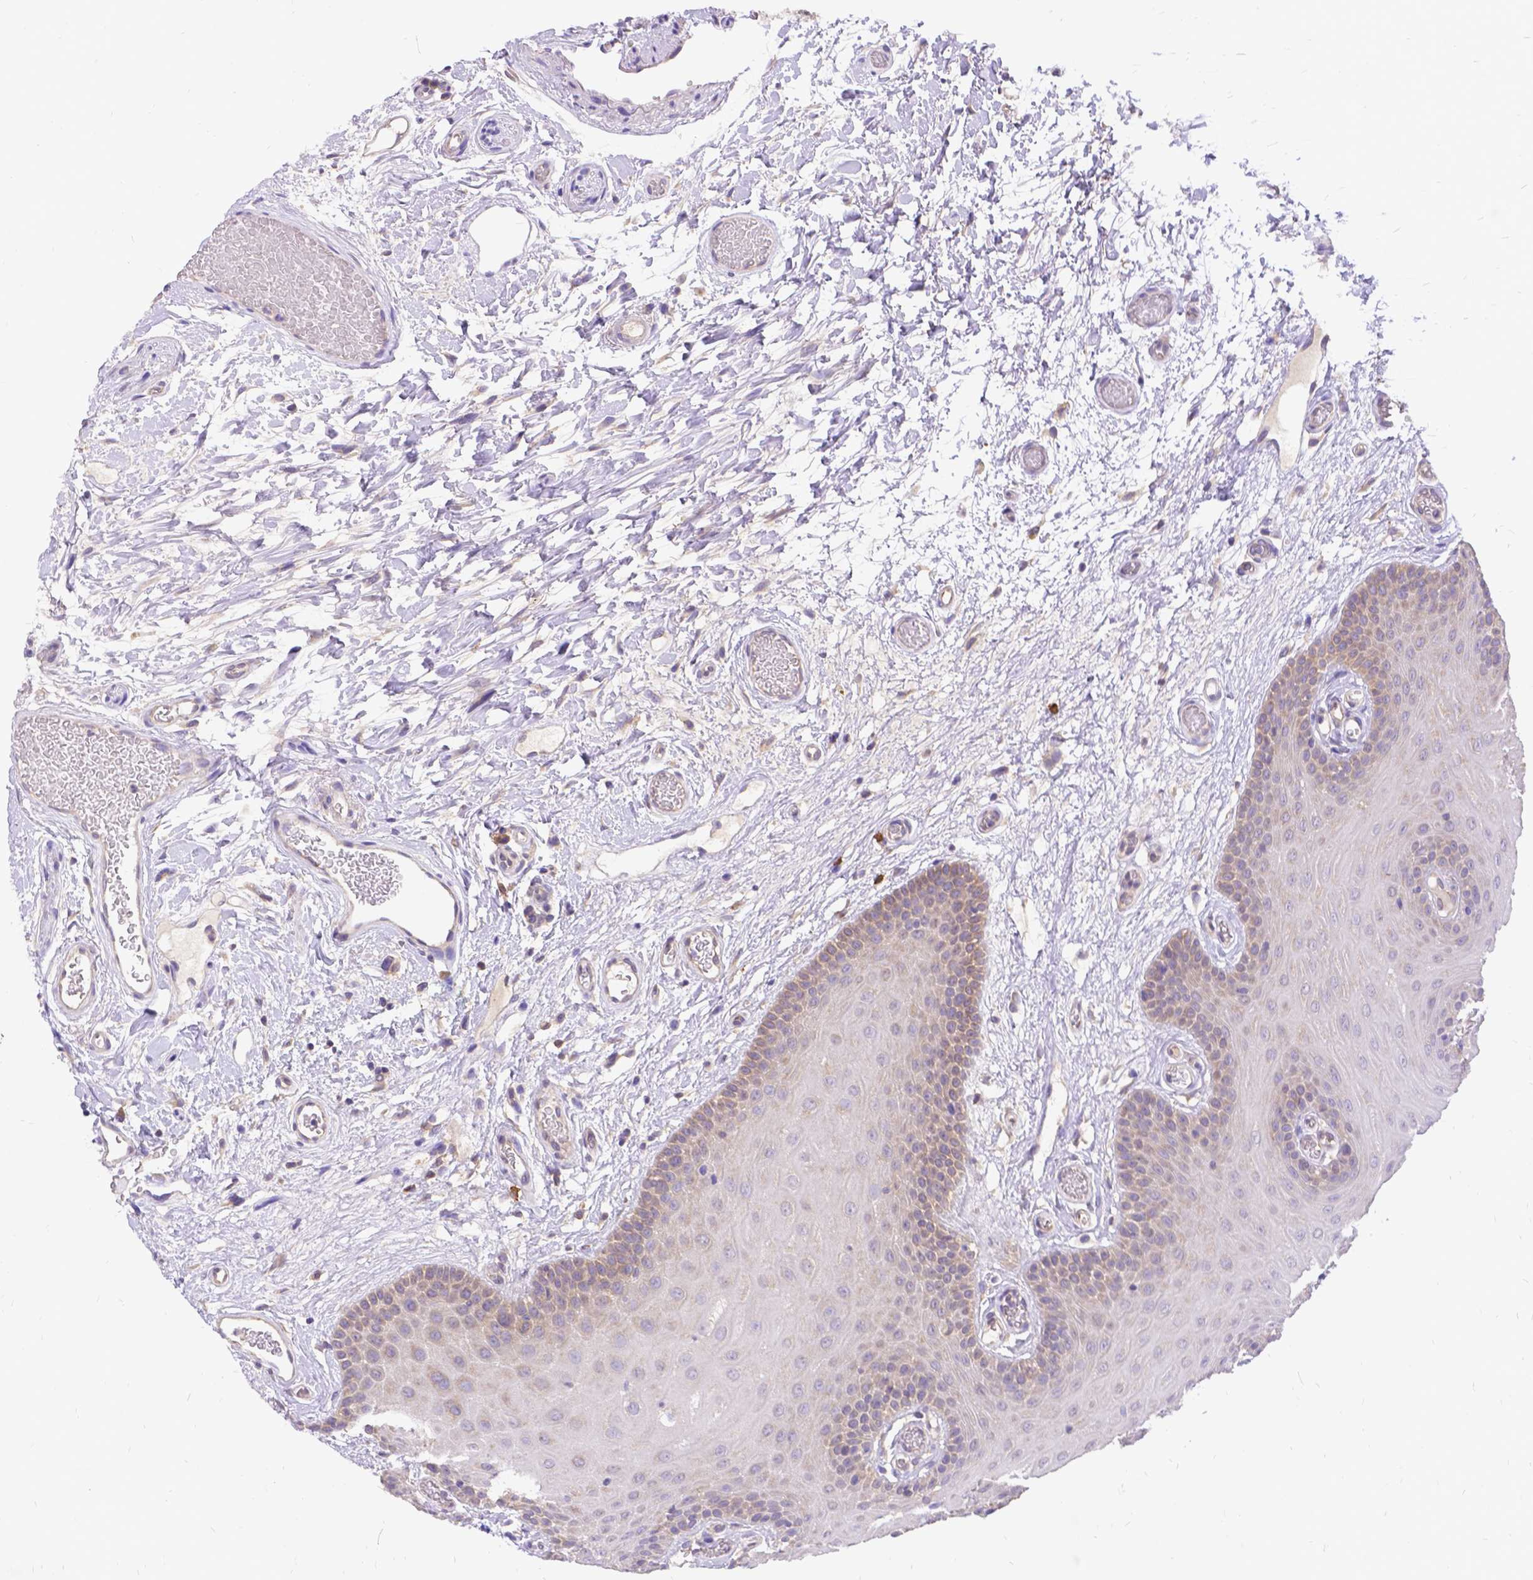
{"staining": {"intensity": "weak", "quantity": "25%-75%", "location": "cytoplasmic/membranous"}, "tissue": "oral mucosa", "cell_type": "Squamous epithelial cells", "image_type": "normal", "snomed": [{"axis": "morphology", "description": "Normal tissue, NOS"}, {"axis": "morphology", "description": "Squamous cell carcinoma, NOS"}, {"axis": "topography", "description": "Oral tissue"}, {"axis": "topography", "description": "Head-Neck"}], "caption": "Squamous epithelial cells demonstrate low levels of weak cytoplasmic/membranous positivity in approximately 25%-75% of cells in normal human oral mucosa.", "gene": "DENND6A", "patient": {"sex": "male", "age": 78}}